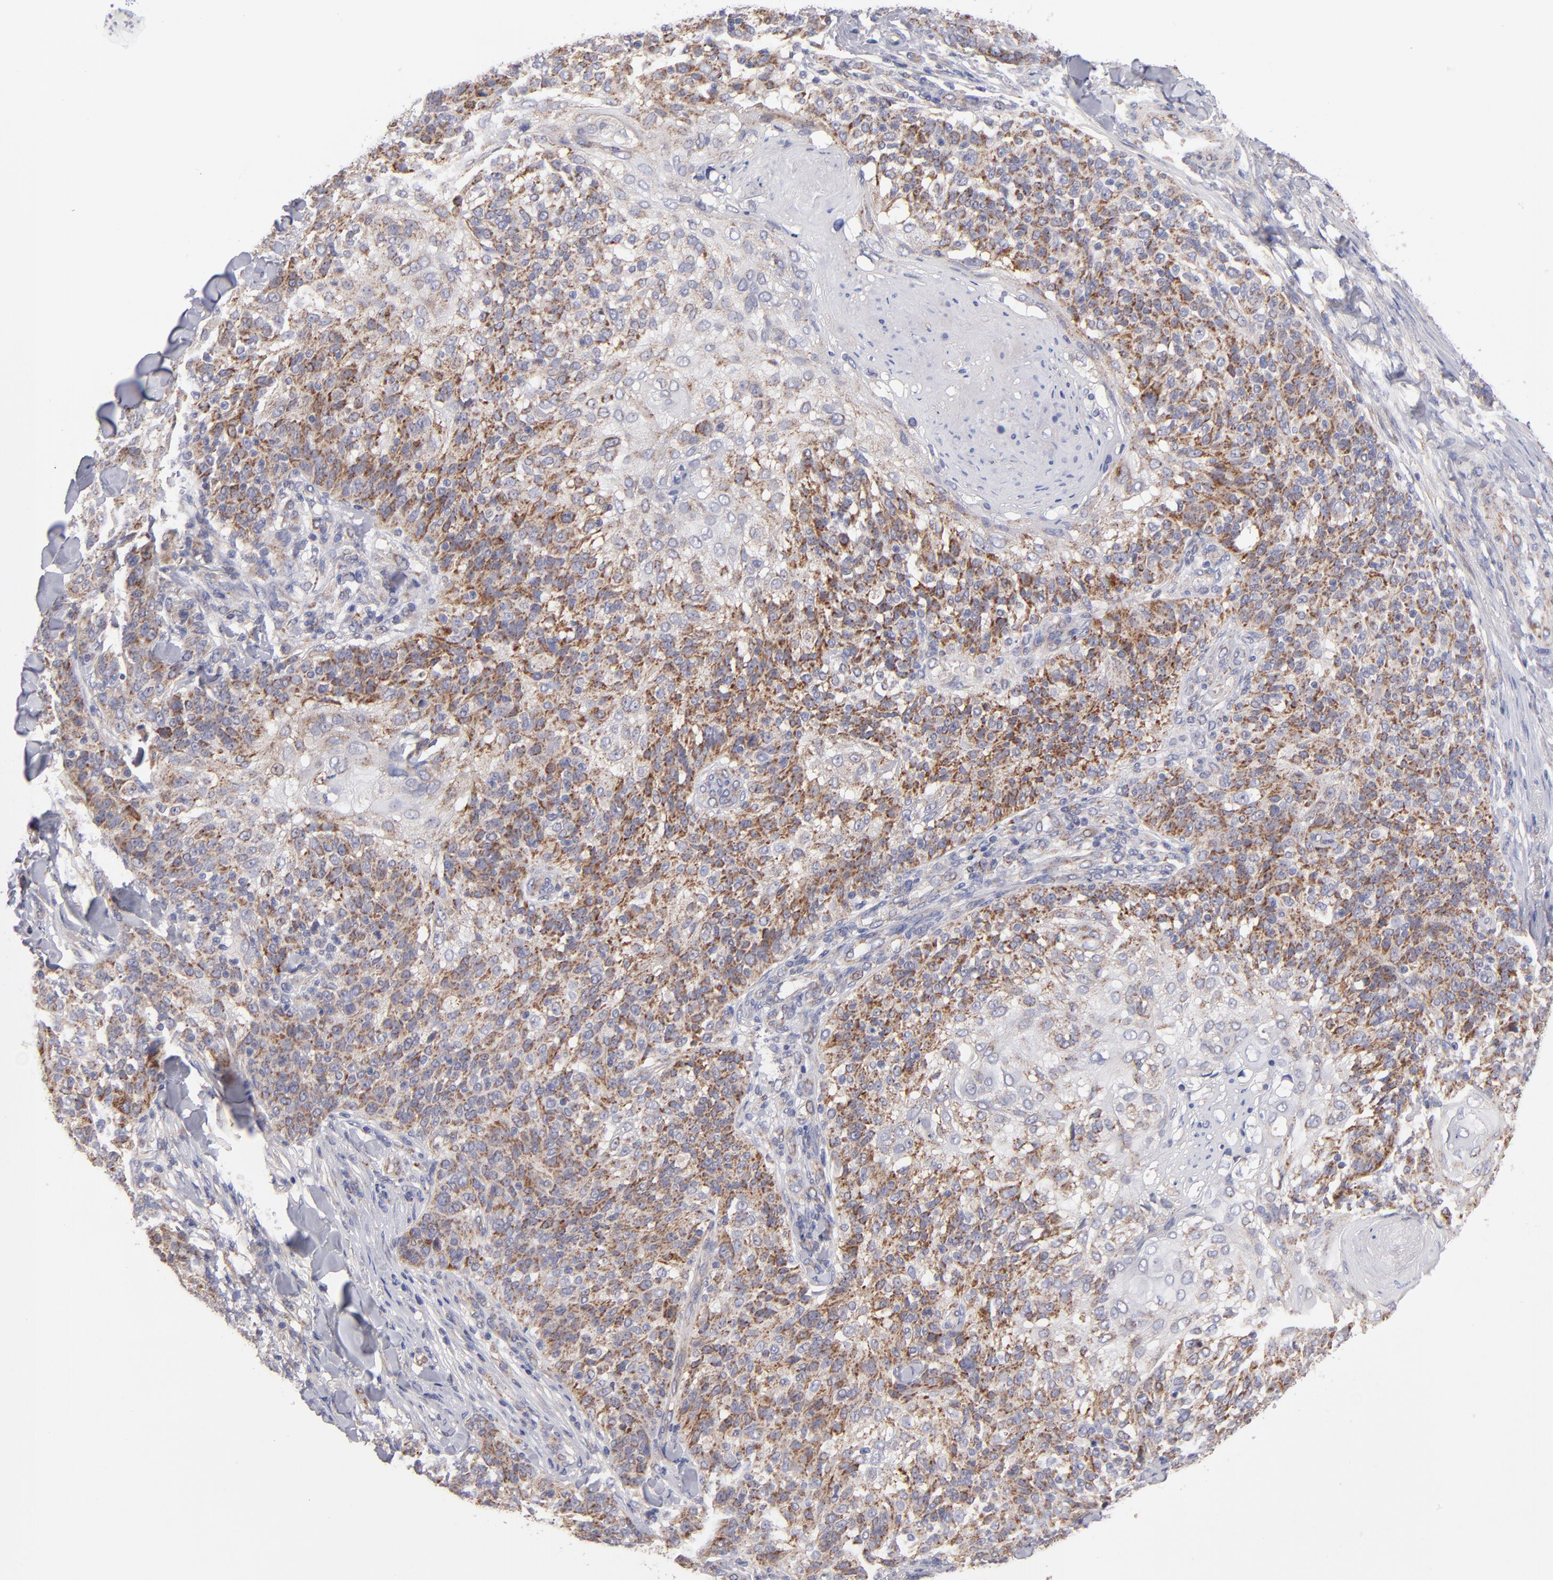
{"staining": {"intensity": "moderate", "quantity": ">75%", "location": "cytoplasmic/membranous"}, "tissue": "skin cancer", "cell_type": "Tumor cells", "image_type": "cancer", "snomed": [{"axis": "morphology", "description": "Normal tissue, NOS"}, {"axis": "morphology", "description": "Squamous cell carcinoma, NOS"}, {"axis": "topography", "description": "Skin"}], "caption": "Skin cancer stained for a protein demonstrates moderate cytoplasmic/membranous positivity in tumor cells. (DAB IHC, brown staining for protein, blue staining for nuclei).", "gene": "HCCS", "patient": {"sex": "female", "age": 83}}